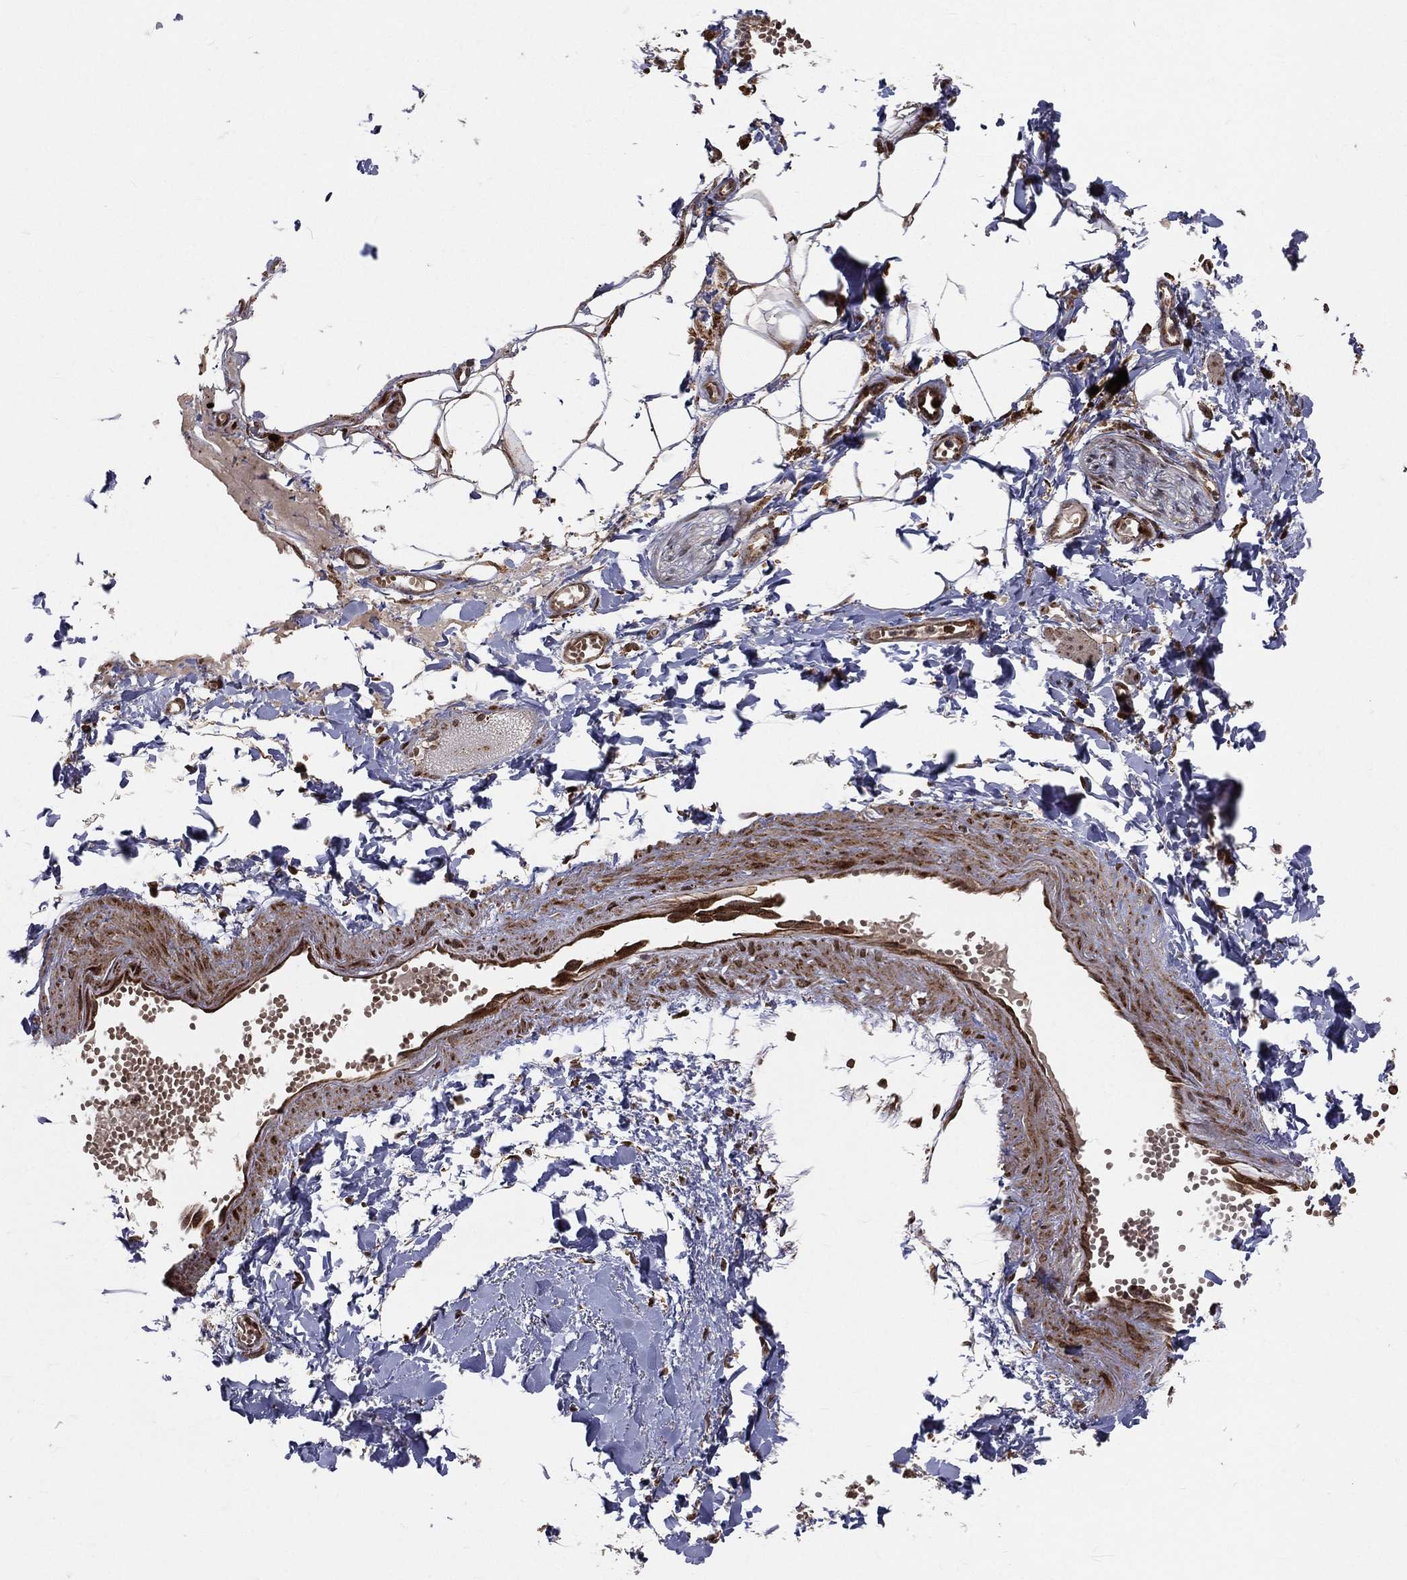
{"staining": {"intensity": "negative", "quantity": "none", "location": "none"}, "tissue": "adipose tissue", "cell_type": "Adipocytes", "image_type": "normal", "snomed": [{"axis": "morphology", "description": "Normal tissue, NOS"}, {"axis": "morphology", "description": "Squamous cell carcinoma, NOS"}, {"axis": "topography", "description": "Cartilage tissue"}, {"axis": "topography", "description": "Lung"}], "caption": "Histopathology image shows no significant protein expression in adipocytes of unremarkable adipose tissue. Nuclei are stained in blue.", "gene": "MDM2", "patient": {"sex": "male", "age": 66}}